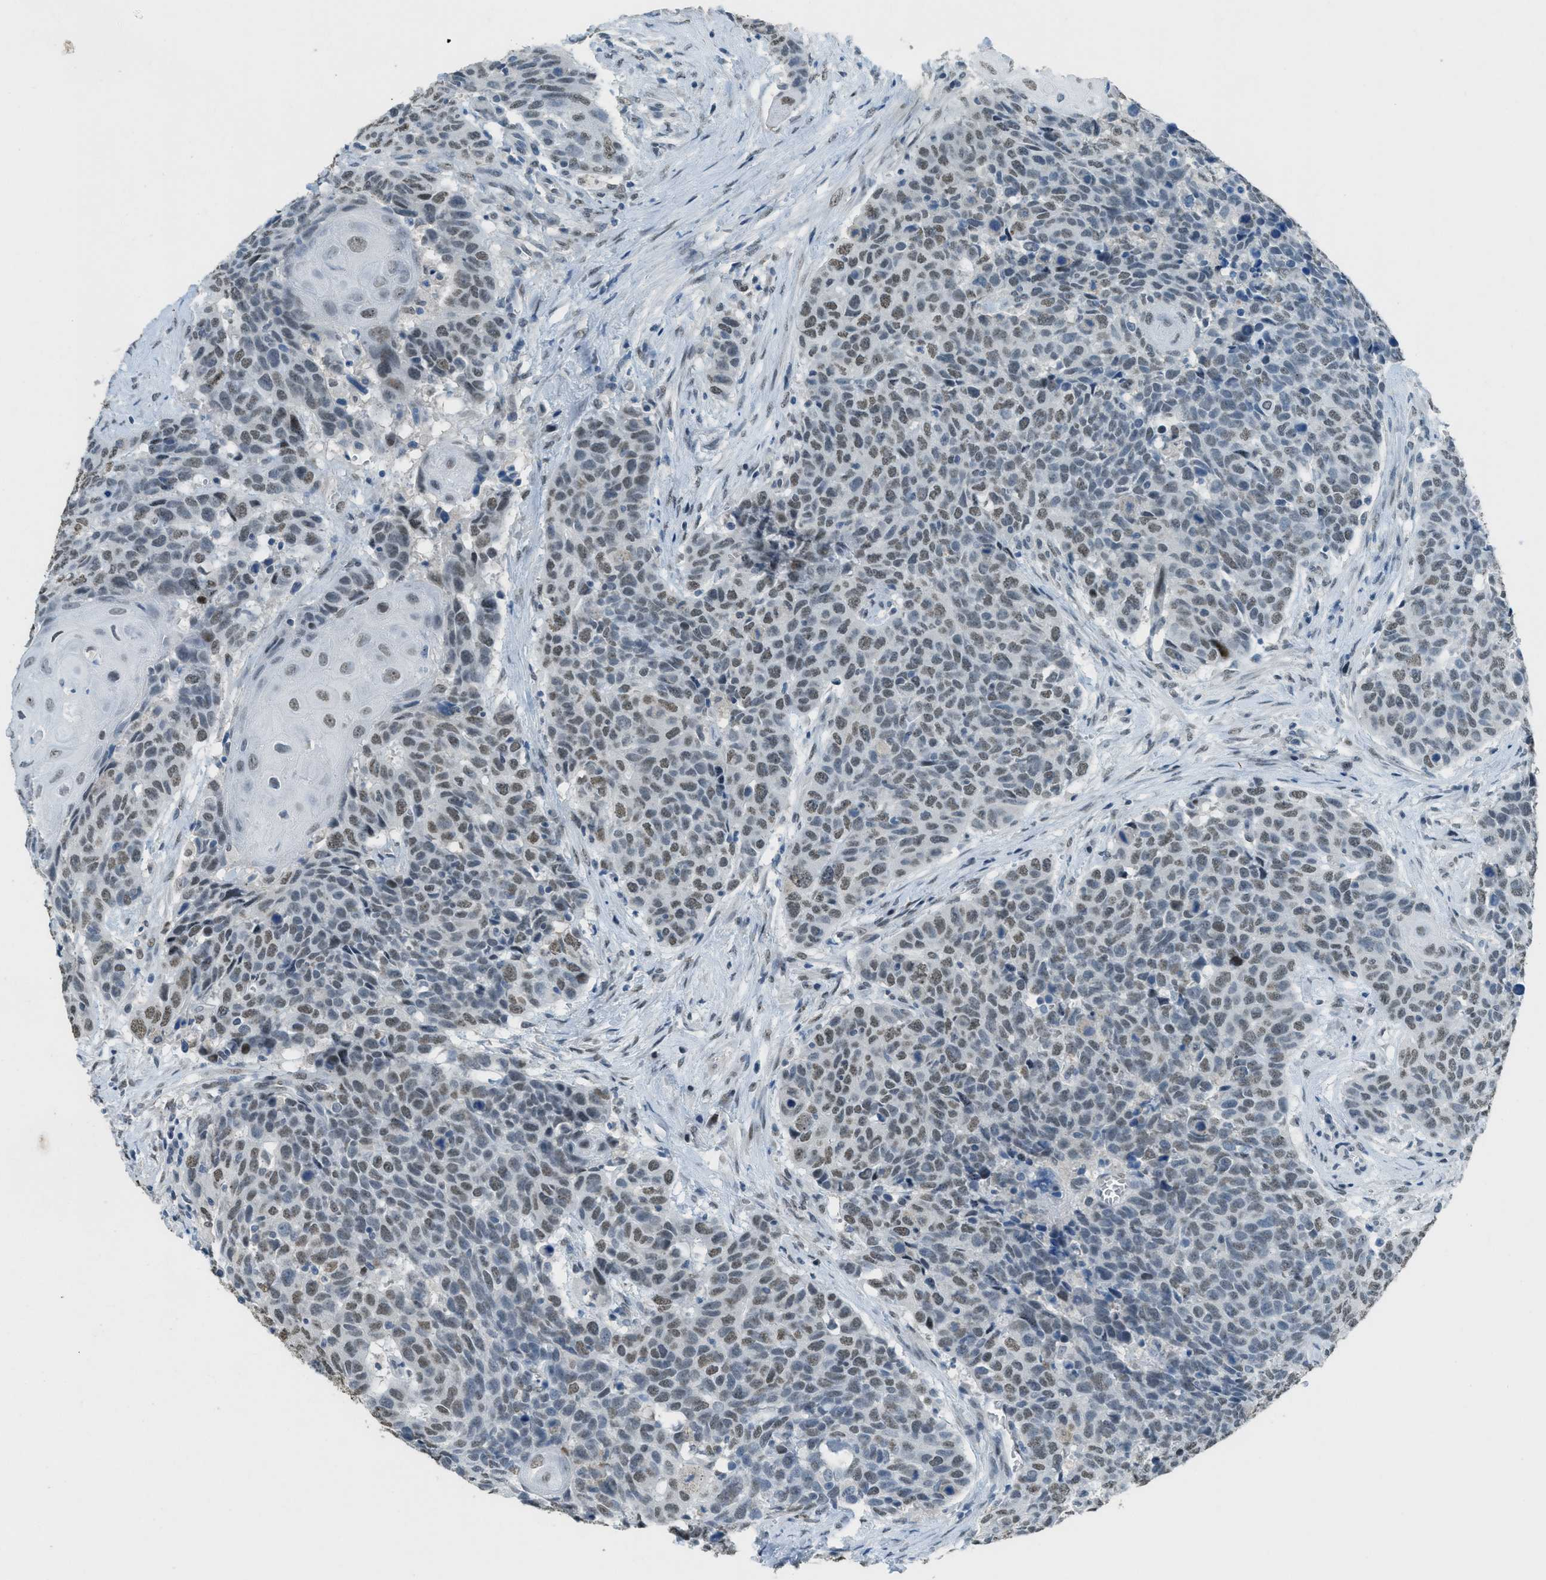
{"staining": {"intensity": "moderate", "quantity": "25%-75%", "location": "nuclear"}, "tissue": "head and neck cancer", "cell_type": "Tumor cells", "image_type": "cancer", "snomed": [{"axis": "morphology", "description": "Squamous cell carcinoma, NOS"}, {"axis": "topography", "description": "Head-Neck"}], "caption": "Protein analysis of head and neck cancer tissue exhibits moderate nuclear expression in about 25%-75% of tumor cells. (IHC, brightfield microscopy, high magnification).", "gene": "TTC13", "patient": {"sex": "male", "age": 66}}